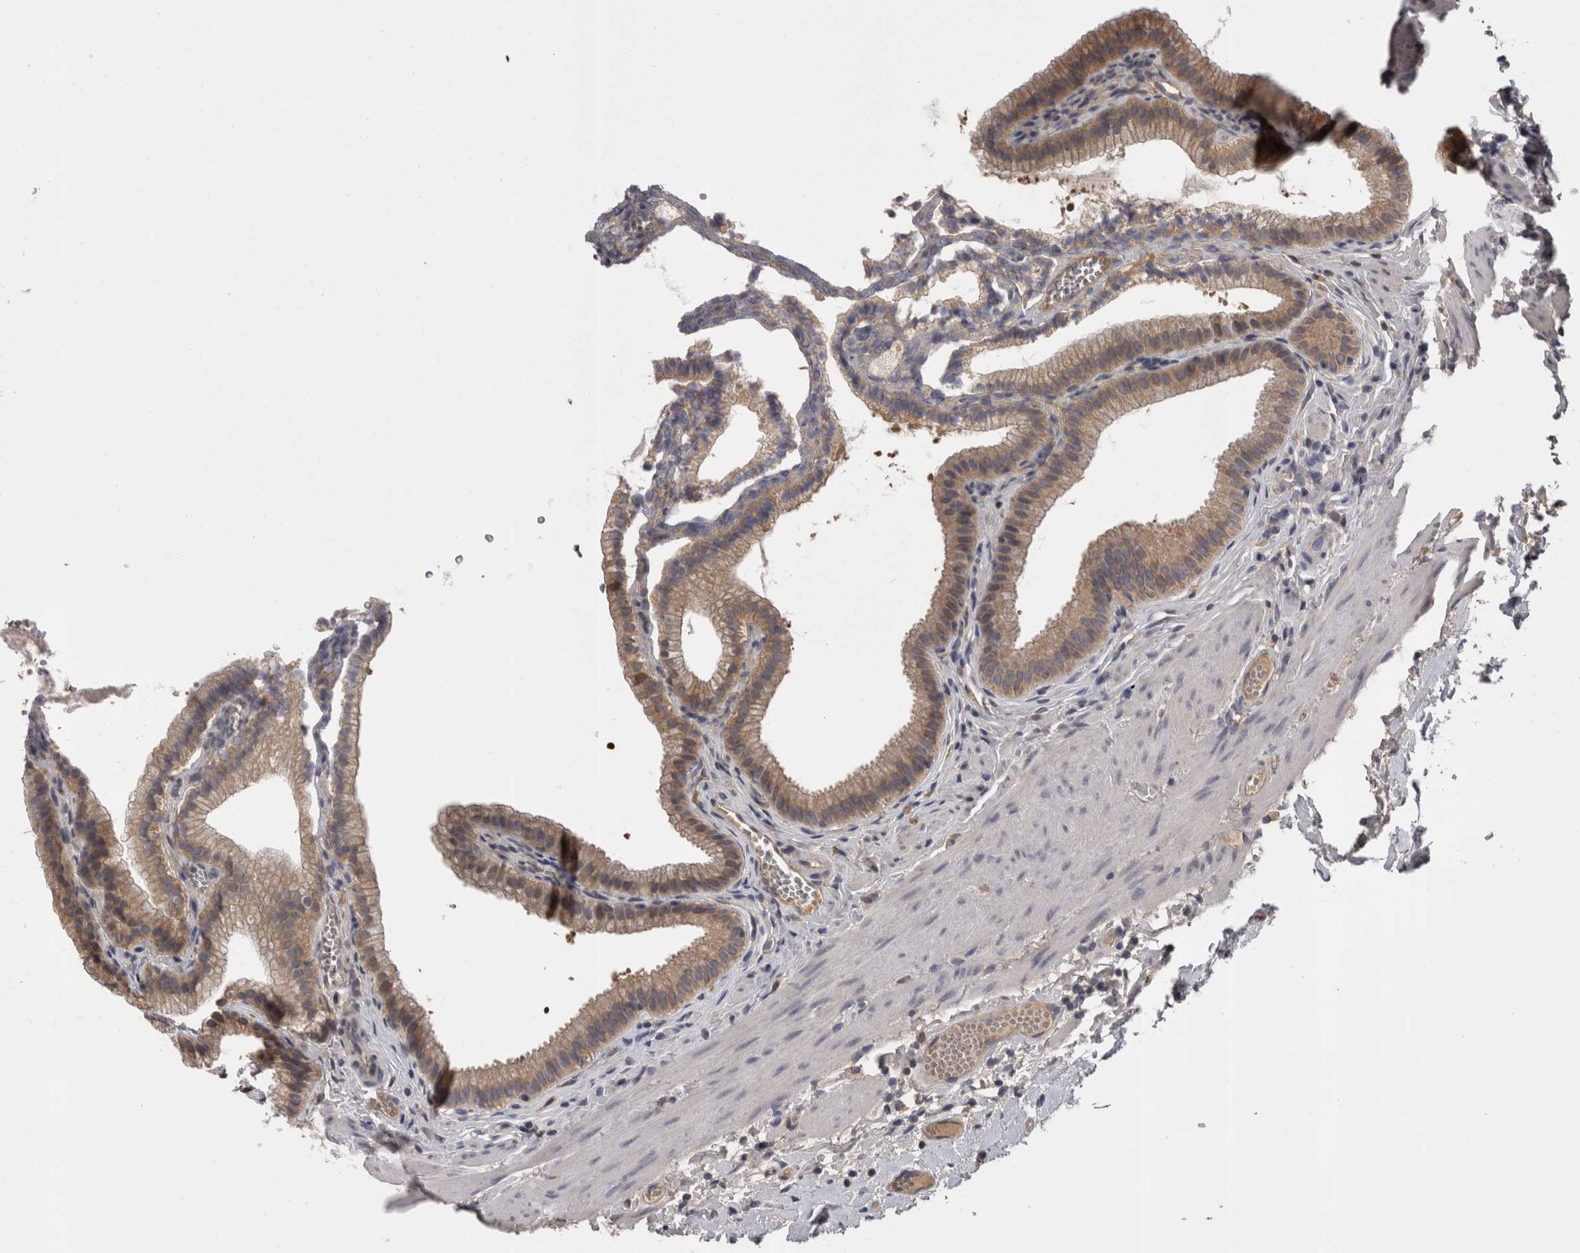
{"staining": {"intensity": "moderate", "quantity": ">75%", "location": "cytoplasmic/membranous"}, "tissue": "gallbladder", "cell_type": "Glandular cells", "image_type": "normal", "snomed": [{"axis": "morphology", "description": "Normal tissue, NOS"}, {"axis": "topography", "description": "Gallbladder"}], "caption": "About >75% of glandular cells in benign human gallbladder display moderate cytoplasmic/membranous protein staining as visualized by brown immunohistochemical staining.", "gene": "PON3", "patient": {"sex": "male", "age": 38}}